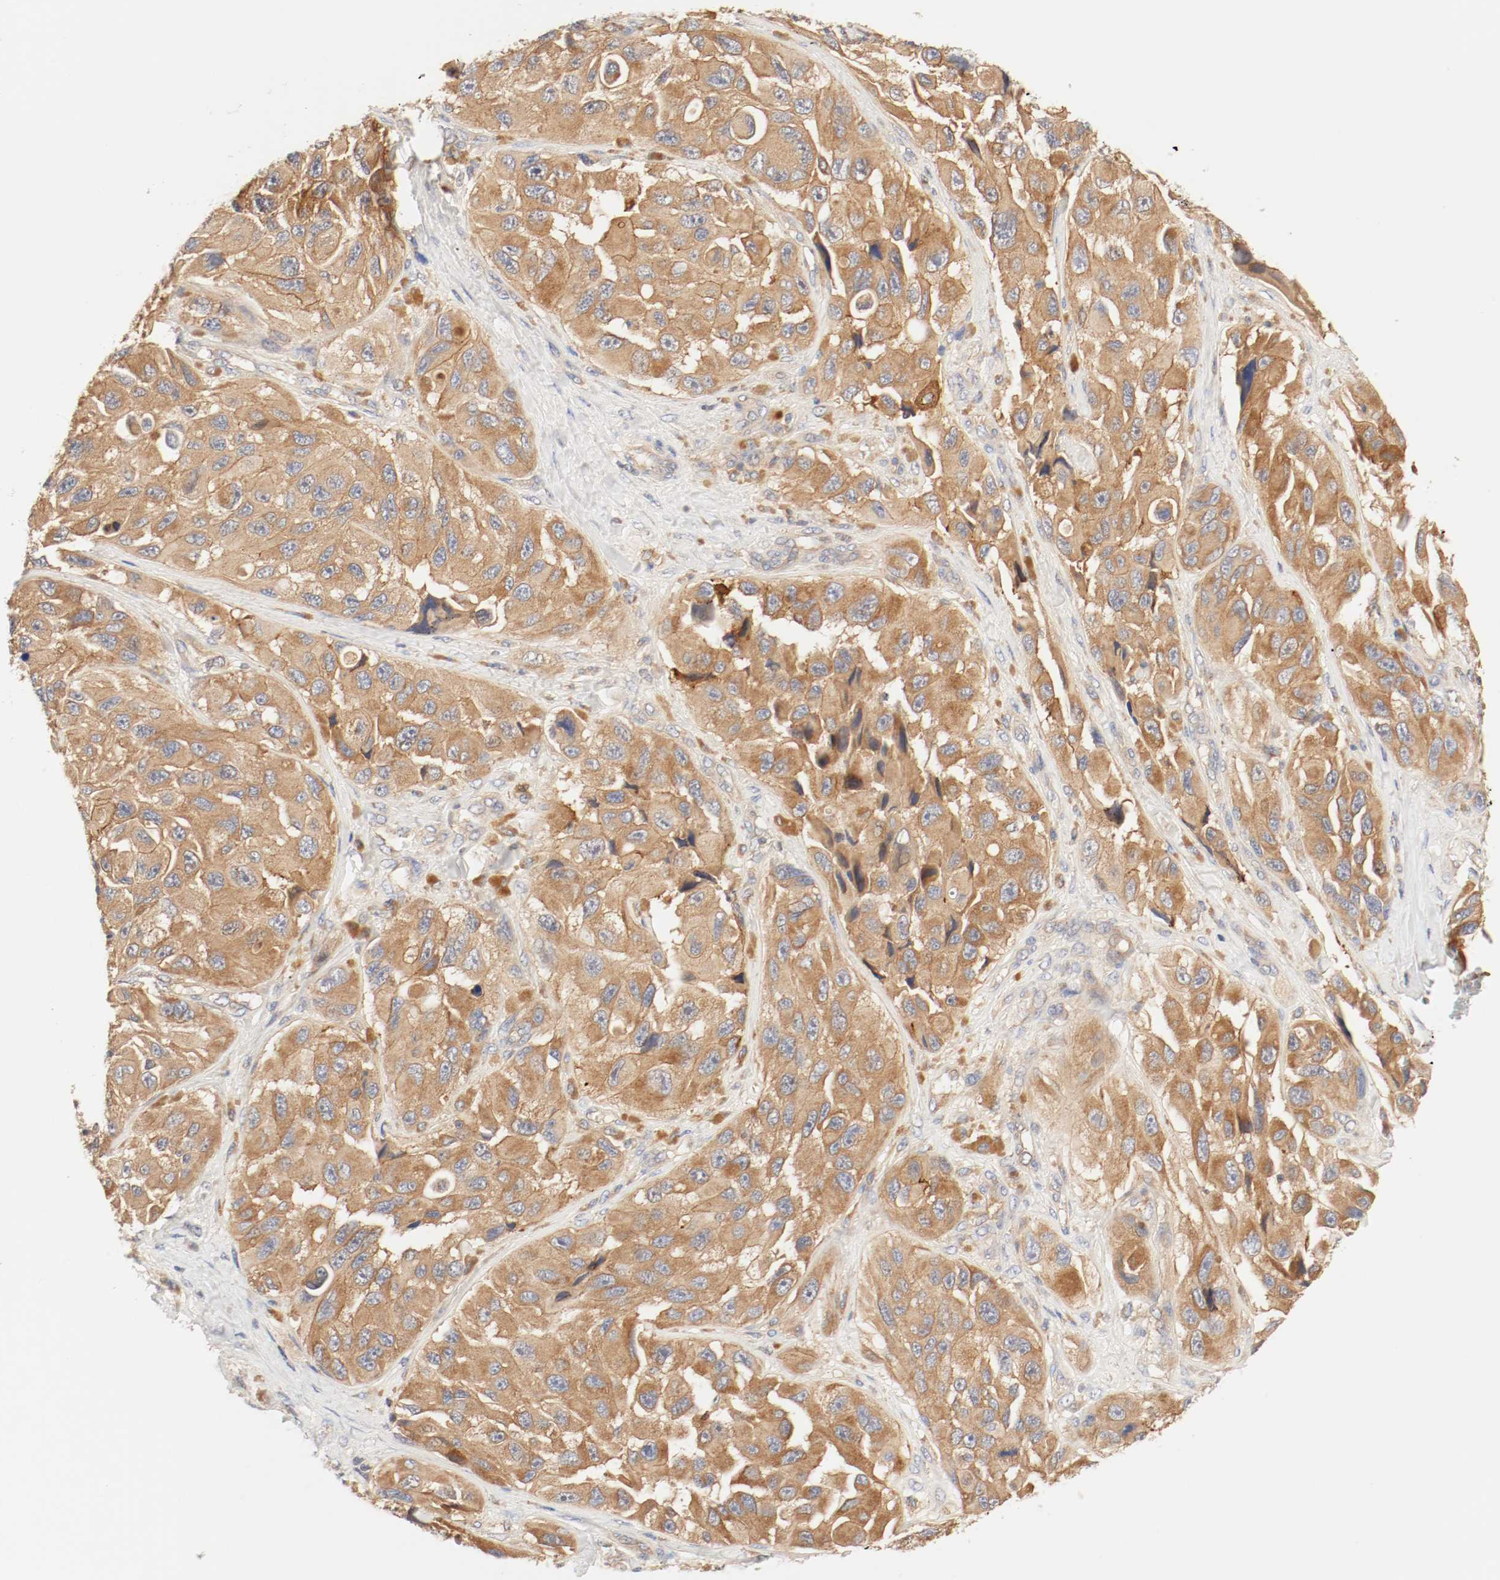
{"staining": {"intensity": "moderate", "quantity": ">75%", "location": "cytoplasmic/membranous"}, "tissue": "melanoma", "cell_type": "Tumor cells", "image_type": "cancer", "snomed": [{"axis": "morphology", "description": "Malignant melanoma, NOS"}, {"axis": "topography", "description": "Skin"}], "caption": "Human melanoma stained with a brown dye demonstrates moderate cytoplasmic/membranous positive expression in about >75% of tumor cells.", "gene": "GIT1", "patient": {"sex": "female", "age": 73}}